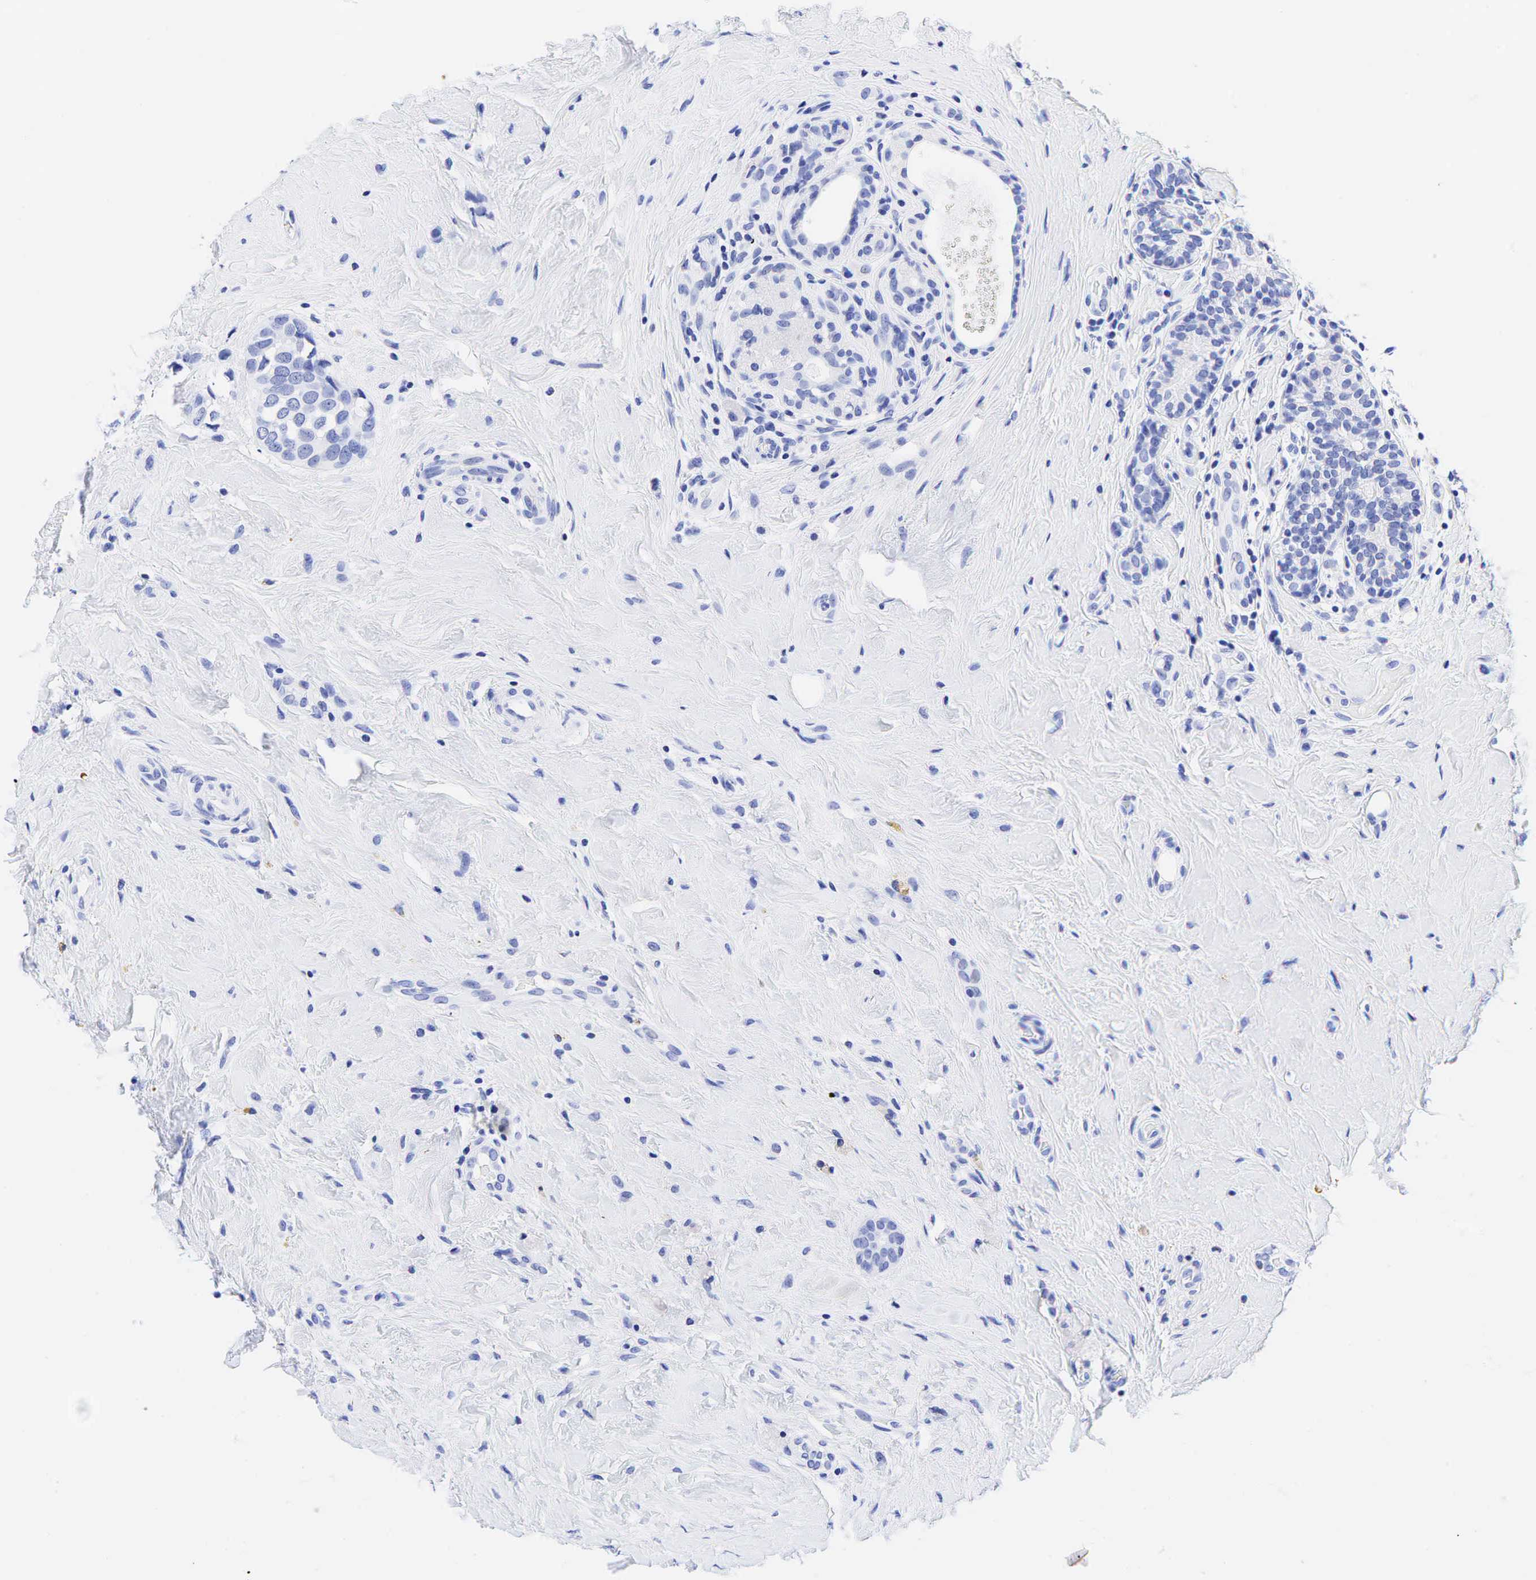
{"staining": {"intensity": "negative", "quantity": "none", "location": "none"}, "tissue": "breast cancer", "cell_type": "Tumor cells", "image_type": "cancer", "snomed": [{"axis": "morphology", "description": "Duct carcinoma"}, {"axis": "topography", "description": "Breast"}], "caption": "DAB immunohistochemical staining of breast cancer (invasive ductal carcinoma) exhibits no significant staining in tumor cells.", "gene": "CEACAM5", "patient": {"sex": "female", "age": 72}}